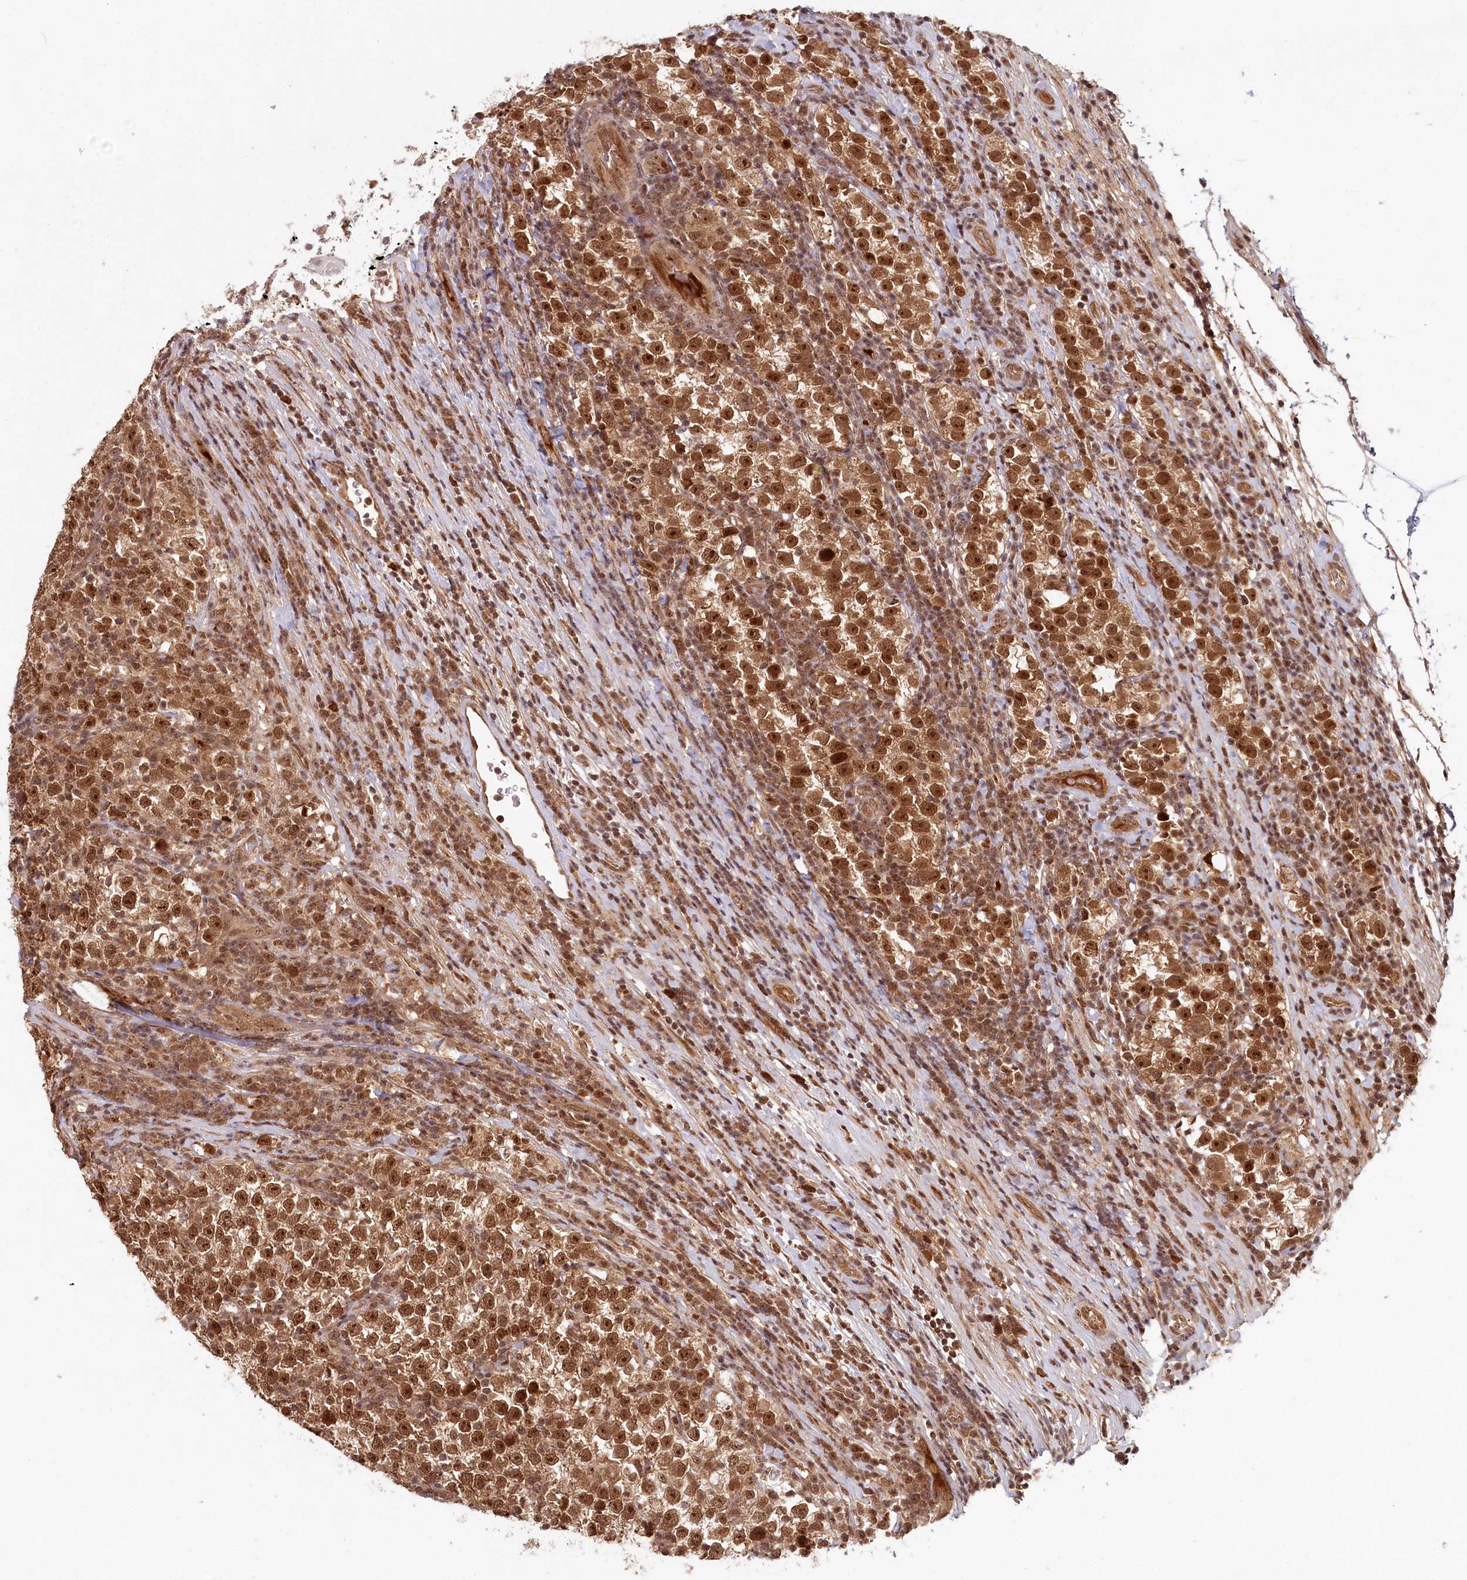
{"staining": {"intensity": "strong", "quantity": ">75%", "location": "nuclear"}, "tissue": "testis cancer", "cell_type": "Tumor cells", "image_type": "cancer", "snomed": [{"axis": "morphology", "description": "Normal tissue, NOS"}, {"axis": "morphology", "description": "Seminoma, NOS"}, {"axis": "topography", "description": "Testis"}], "caption": "A high amount of strong nuclear positivity is seen in approximately >75% of tumor cells in testis cancer (seminoma) tissue.", "gene": "WAPL", "patient": {"sex": "male", "age": 43}}